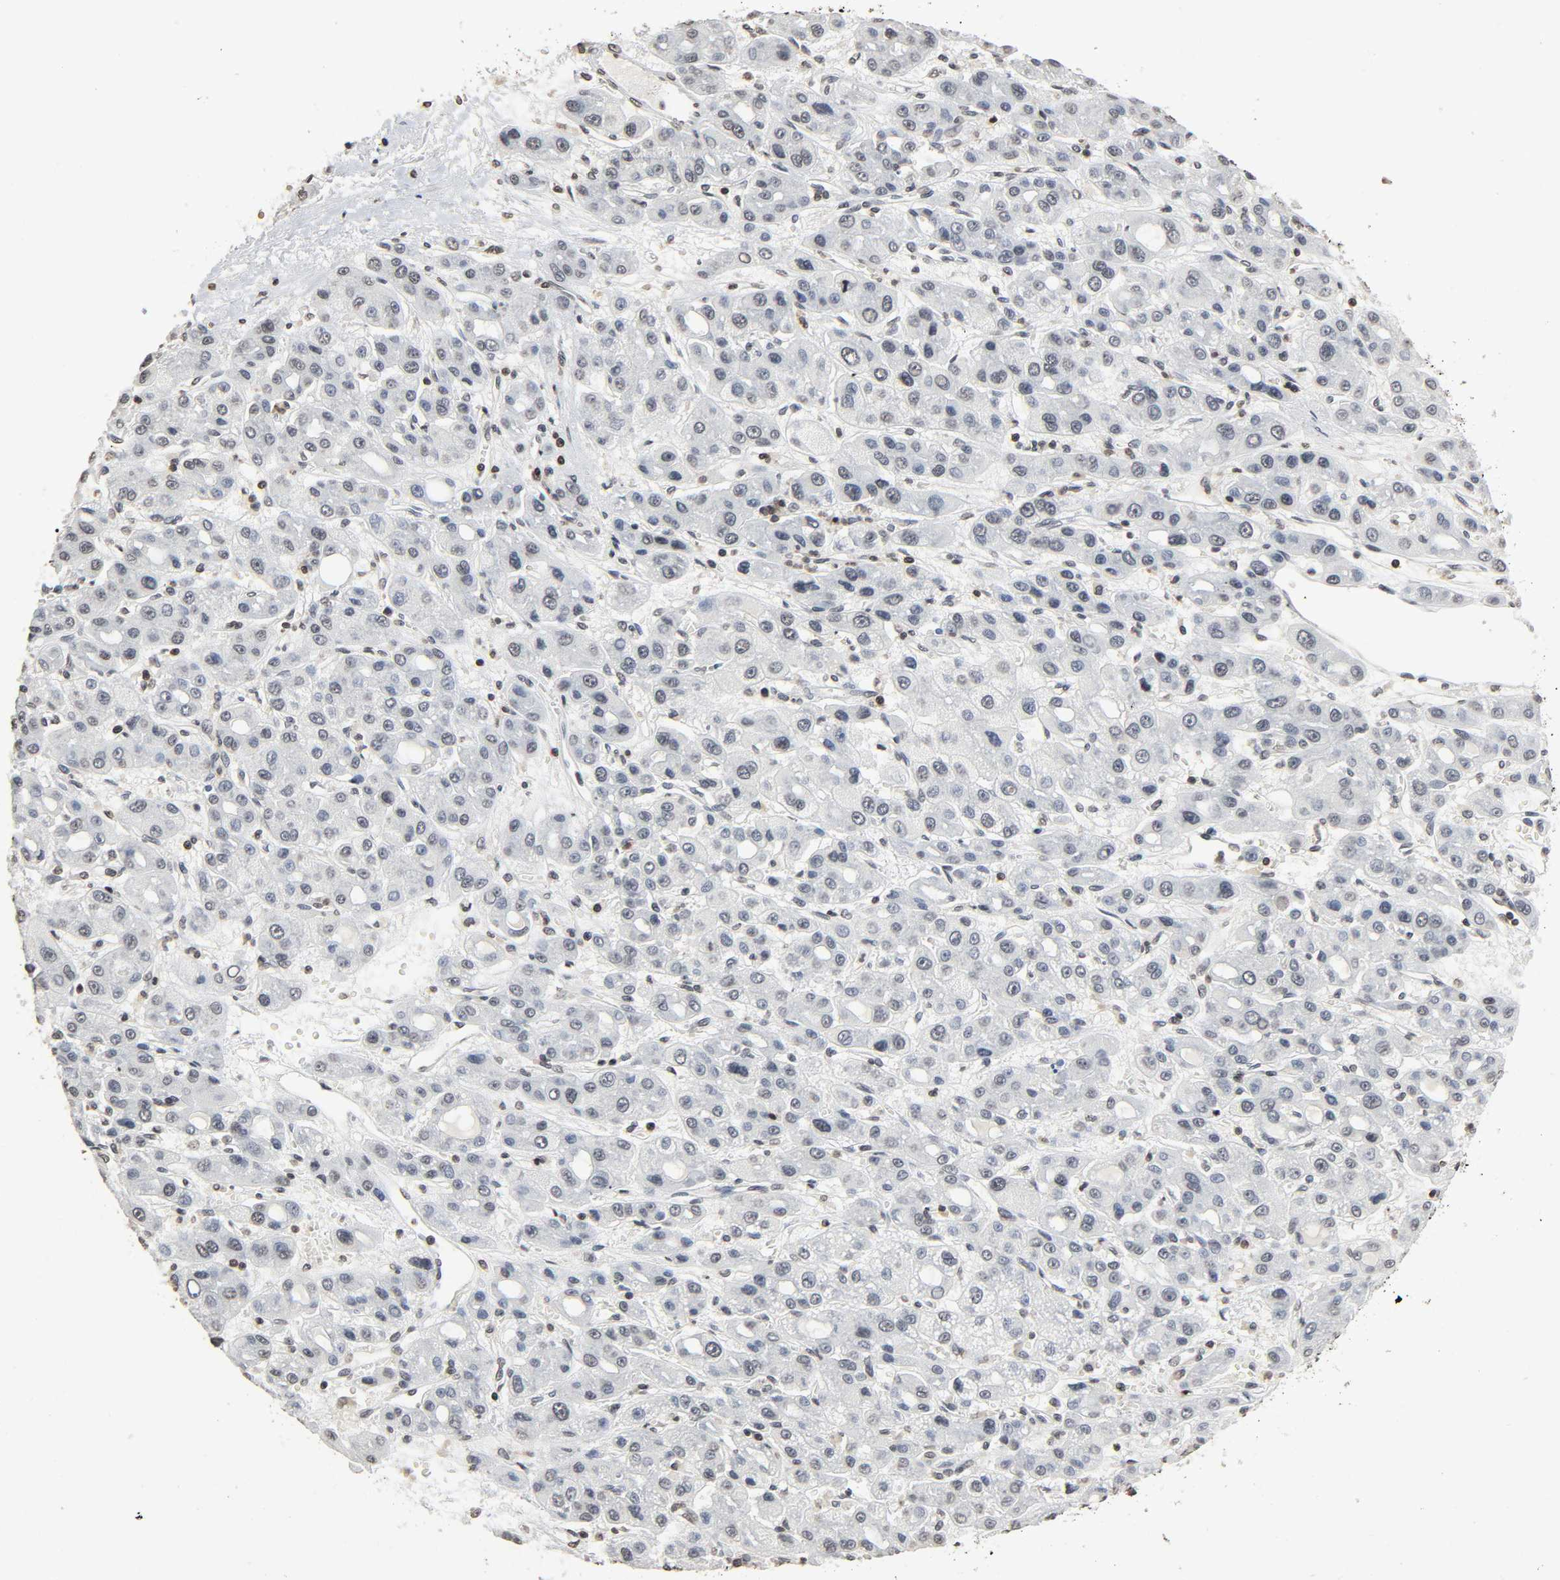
{"staining": {"intensity": "negative", "quantity": "none", "location": "none"}, "tissue": "liver cancer", "cell_type": "Tumor cells", "image_type": "cancer", "snomed": [{"axis": "morphology", "description": "Carcinoma, Hepatocellular, NOS"}, {"axis": "topography", "description": "Liver"}], "caption": "A high-resolution histopathology image shows IHC staining of liver cancer, which exhibits no significant staining in tumor cells.", "gene": "STK4", "patient": {"sex": "male", "age": 55}}